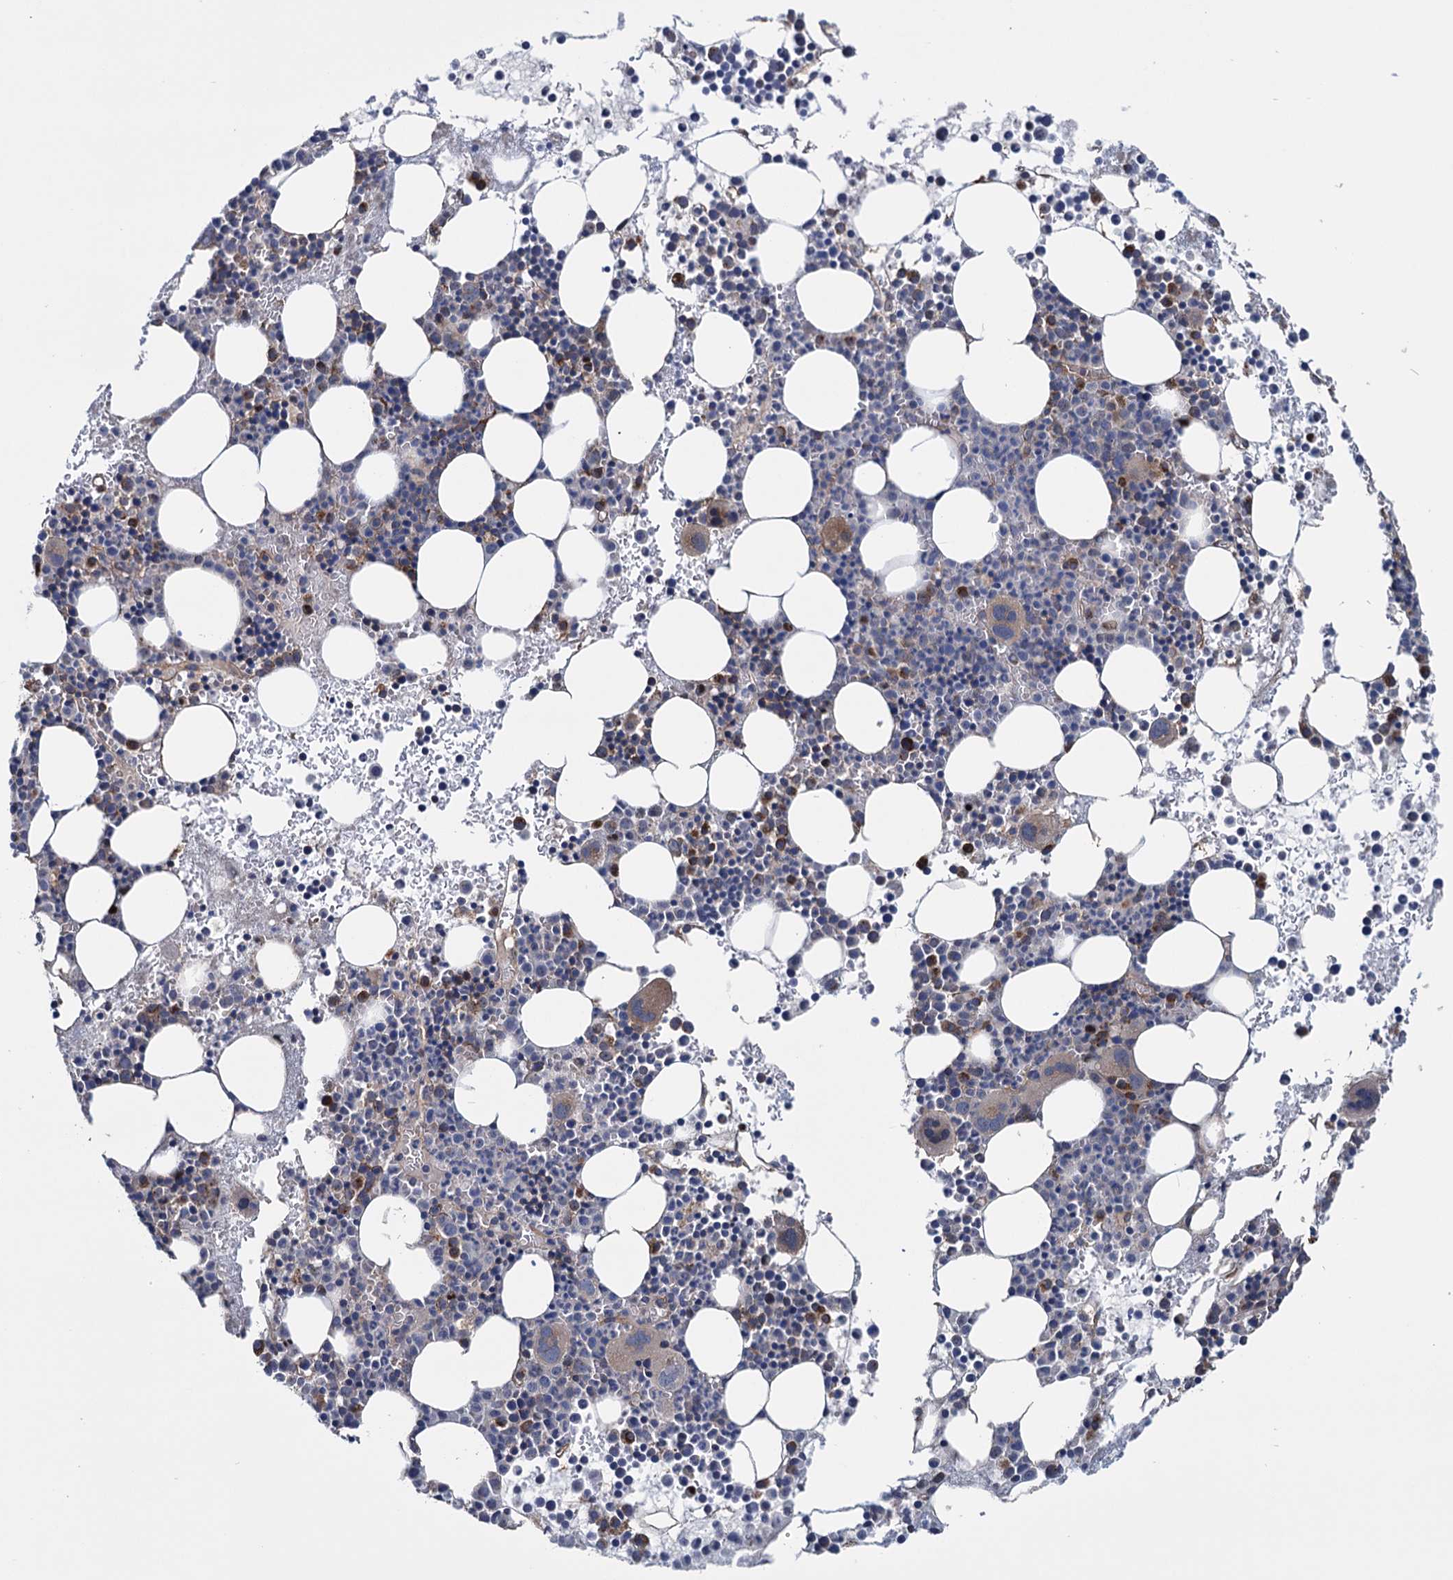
{"staining": {"intensity": "strong", "quantity": "<25%", "location": "cytoplasmic/membranous"}, "tissue": "bone marrow", "cell_type": "Hematopoietic cells", "image_type": "normal", "snomed": [{"axis": "morphology", "description": "Normal tissue, NOS"}, {"axis": "topography", "description": "Bone marrow"}], "caption": "About <25% of hematopoietic cells in benign human bone marrow demonstrate strong cytoplasmic/membranous protein staining as visualized by brown immunohistochemical staining.", "gene": "EYA4", "patient": {"sex": "female", "age": 76}}